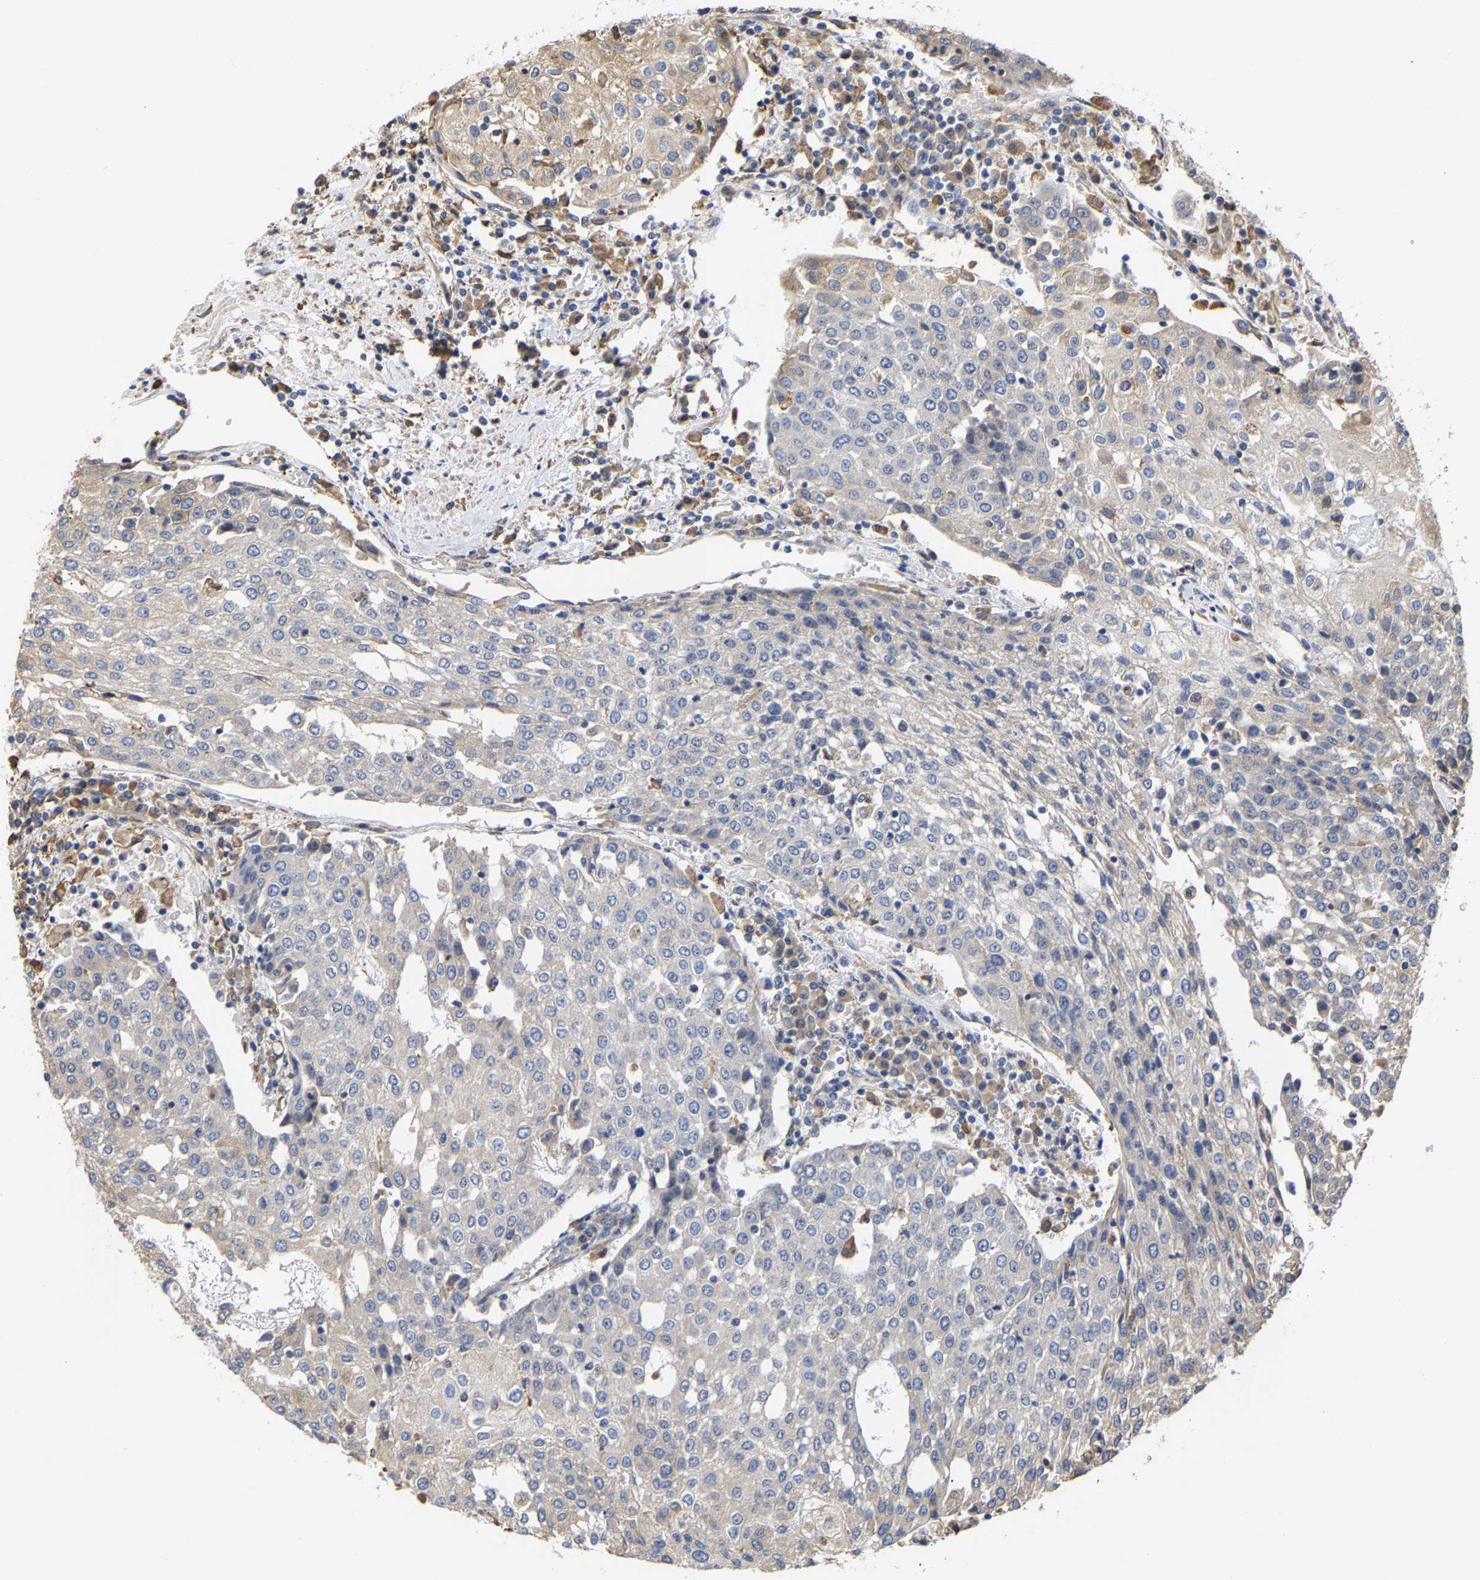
{"staining": {"intensity": "negative", "quantity": "none", "location": "none"}, "tissue": "urothelial cancer", "cell_type": "Tumor cells", "image_type": "cancer", "snomed": [{"axis": "morphology", "description": "Urothelial carcinoma, High grade"}, {"axis": "topography", "description": "Urinary bladder"}], "caption": "There is no significant positivity in tumor cells of urothelial carcinoma (high-grade). (DAB IHC visualized using brightfield microscopy, high magnification).", "gene": "ARAP1", "patient": {"sex": "female", "age": 85}}